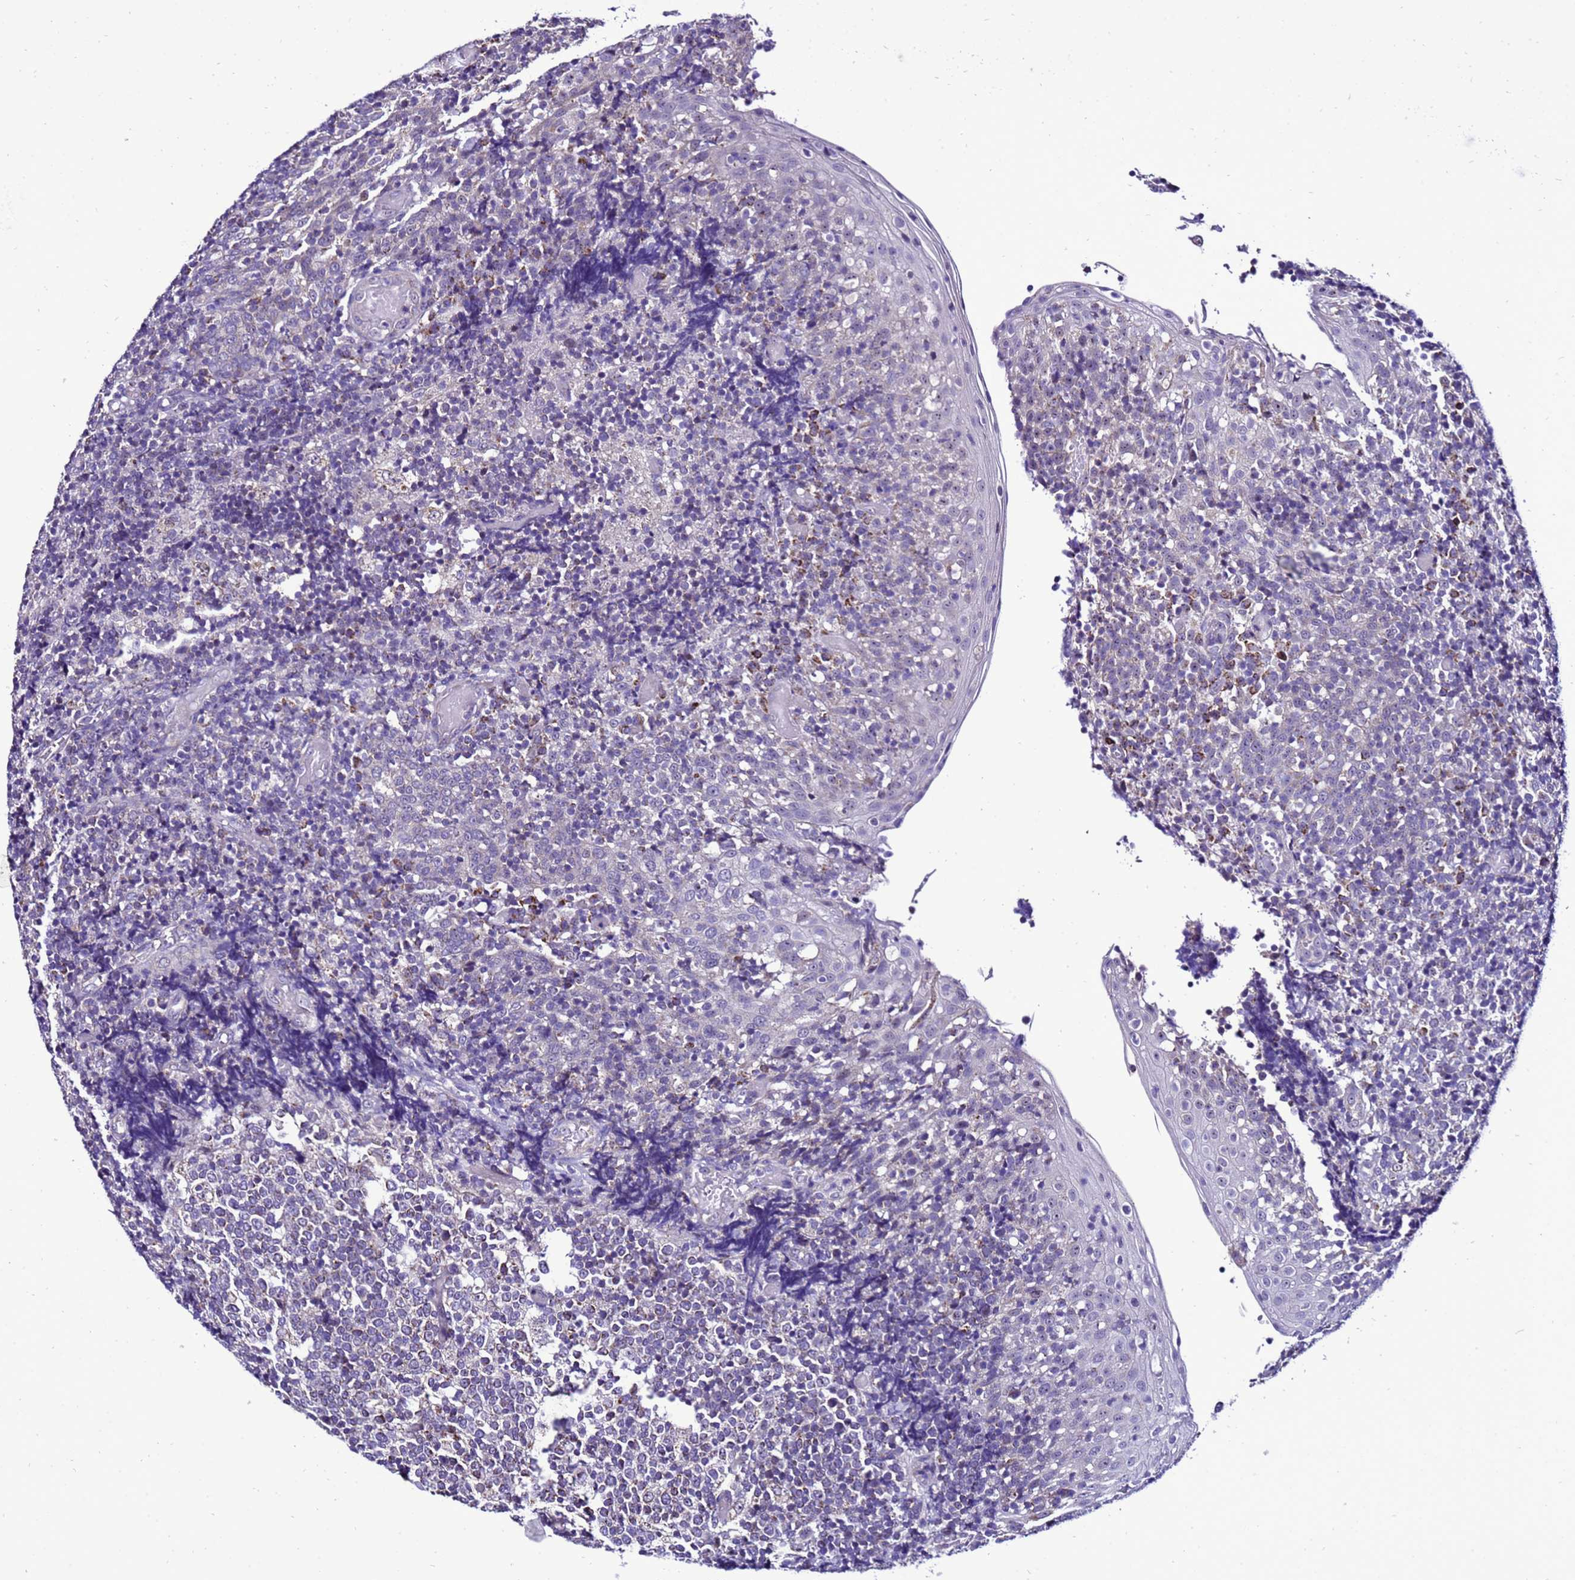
{"staining": {"intensity": "negative", "quantity": "none", "location": "none"}, "tissue": "tonsil", "cell_type": "Germinal center cells", "image_type": "normal", "snomed": [{"axis": "morphology", "description": "Normal tissue, NOS"}, {"axis": "topography", "description": "Tonsil"}], "caption": "Photomicrograph shows no significant protein positivity in germinal center cells of normal tonsil. (Immunohistochemistry (ihc), brightfield microscopy, high magnification).", "gene": "DPH6", "patient": {"sex": "female", "age": 19}}